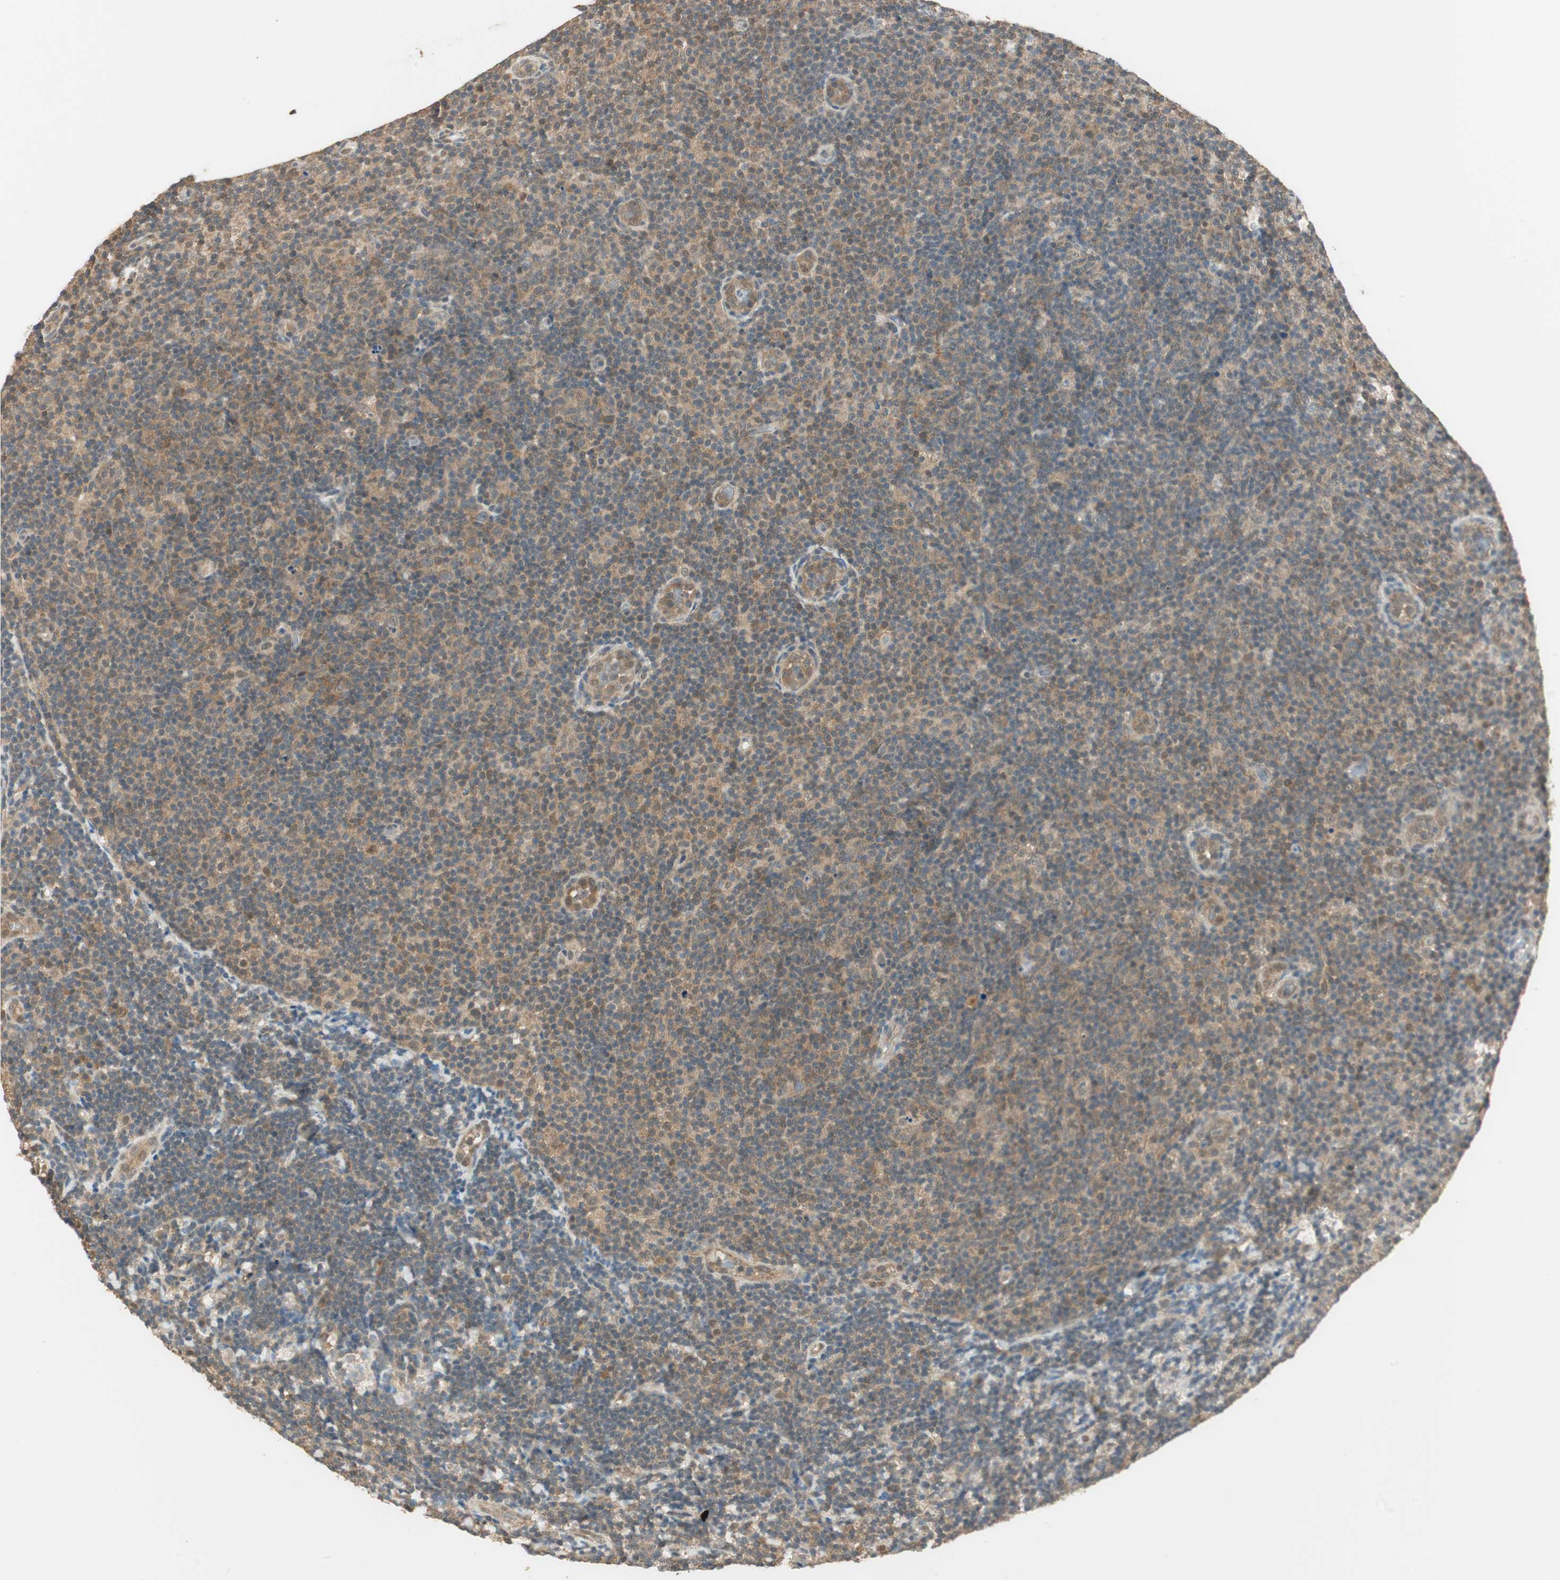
{"staining": {"intensity": "weak", "quantity": "25%-75%", "location": "cytoplasmic/membranous"}, "tissue": "lymphoma", "cell_type": "Tumor cells", "image_type": "cancer", "snomed": [{"axis": "morphology", "description": "Malignant lymphoma, non-Hodgkin's type, Low grade"}, {"axis": "topography", "description": "Lymph node"}], "caption": "A low amount of weak cytoplasmic/membranous staining is identified in approximately 25%-75% of tumor cells in low-grade malignant lymphoma, non-Hodgkin's type tissue.", "gene": "USP5", "patient": {"sex": "male", "age": 83}}